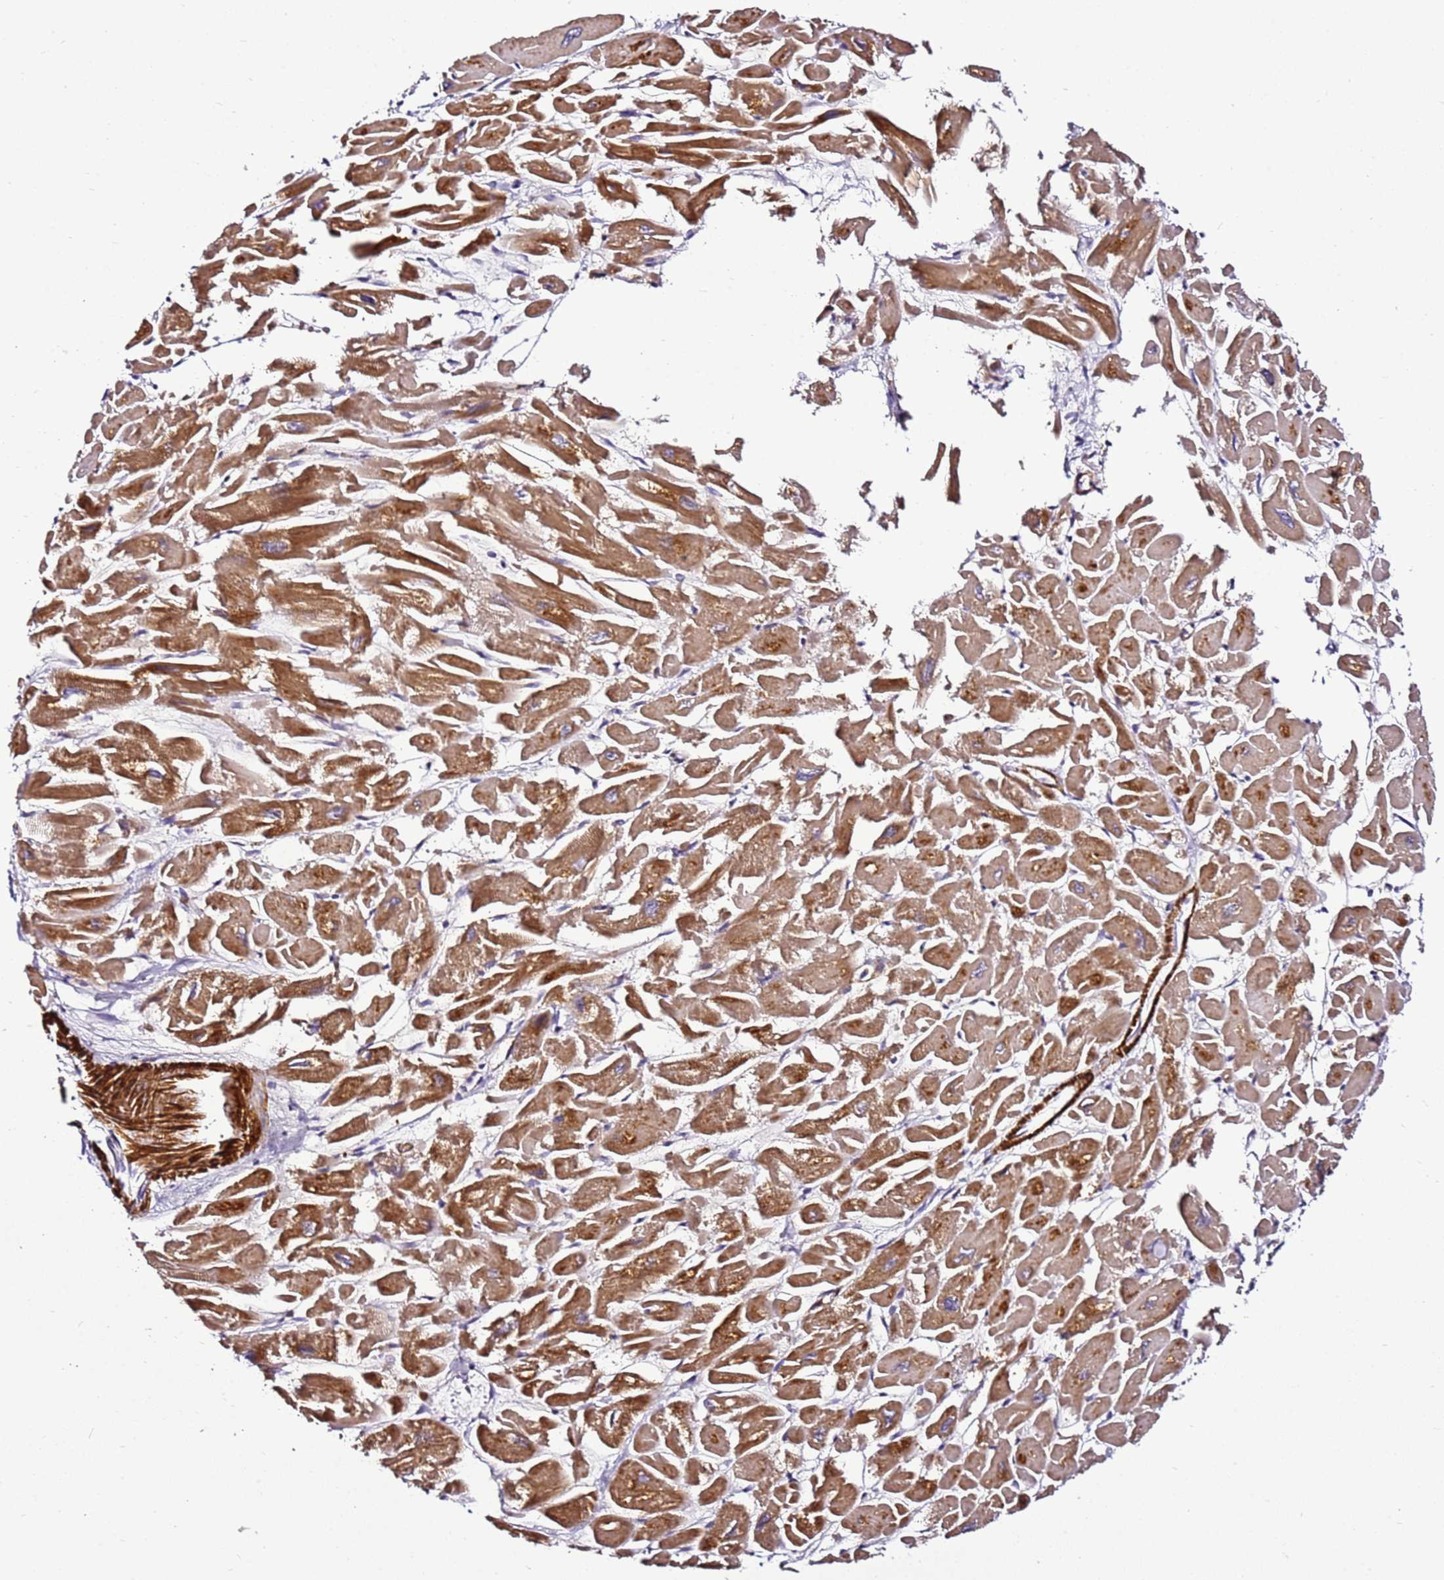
{"staining": {"intensity": "moderate", "quantity": "25%-75%", "location": "cytoplasmic/membranous"}, "tissue": "heart muscle", "cell_type": "Cardiomyocytes", "image_type": "normal", "snomed": [{"axis": "morphology", "description": "Normal tissue, NOS"}, {"axis": "topography", "description": "Heart"}], "caption": "A brown stain labels moderate cytoplasmic/membranous expression of a protein in cardiomyocytes of normal human heart muscle. (DAB IHC, brown staining for protein, blue staining for nuclei).", "gene": "SMIM4", "patient": {"sex": "male", "age": 54}}